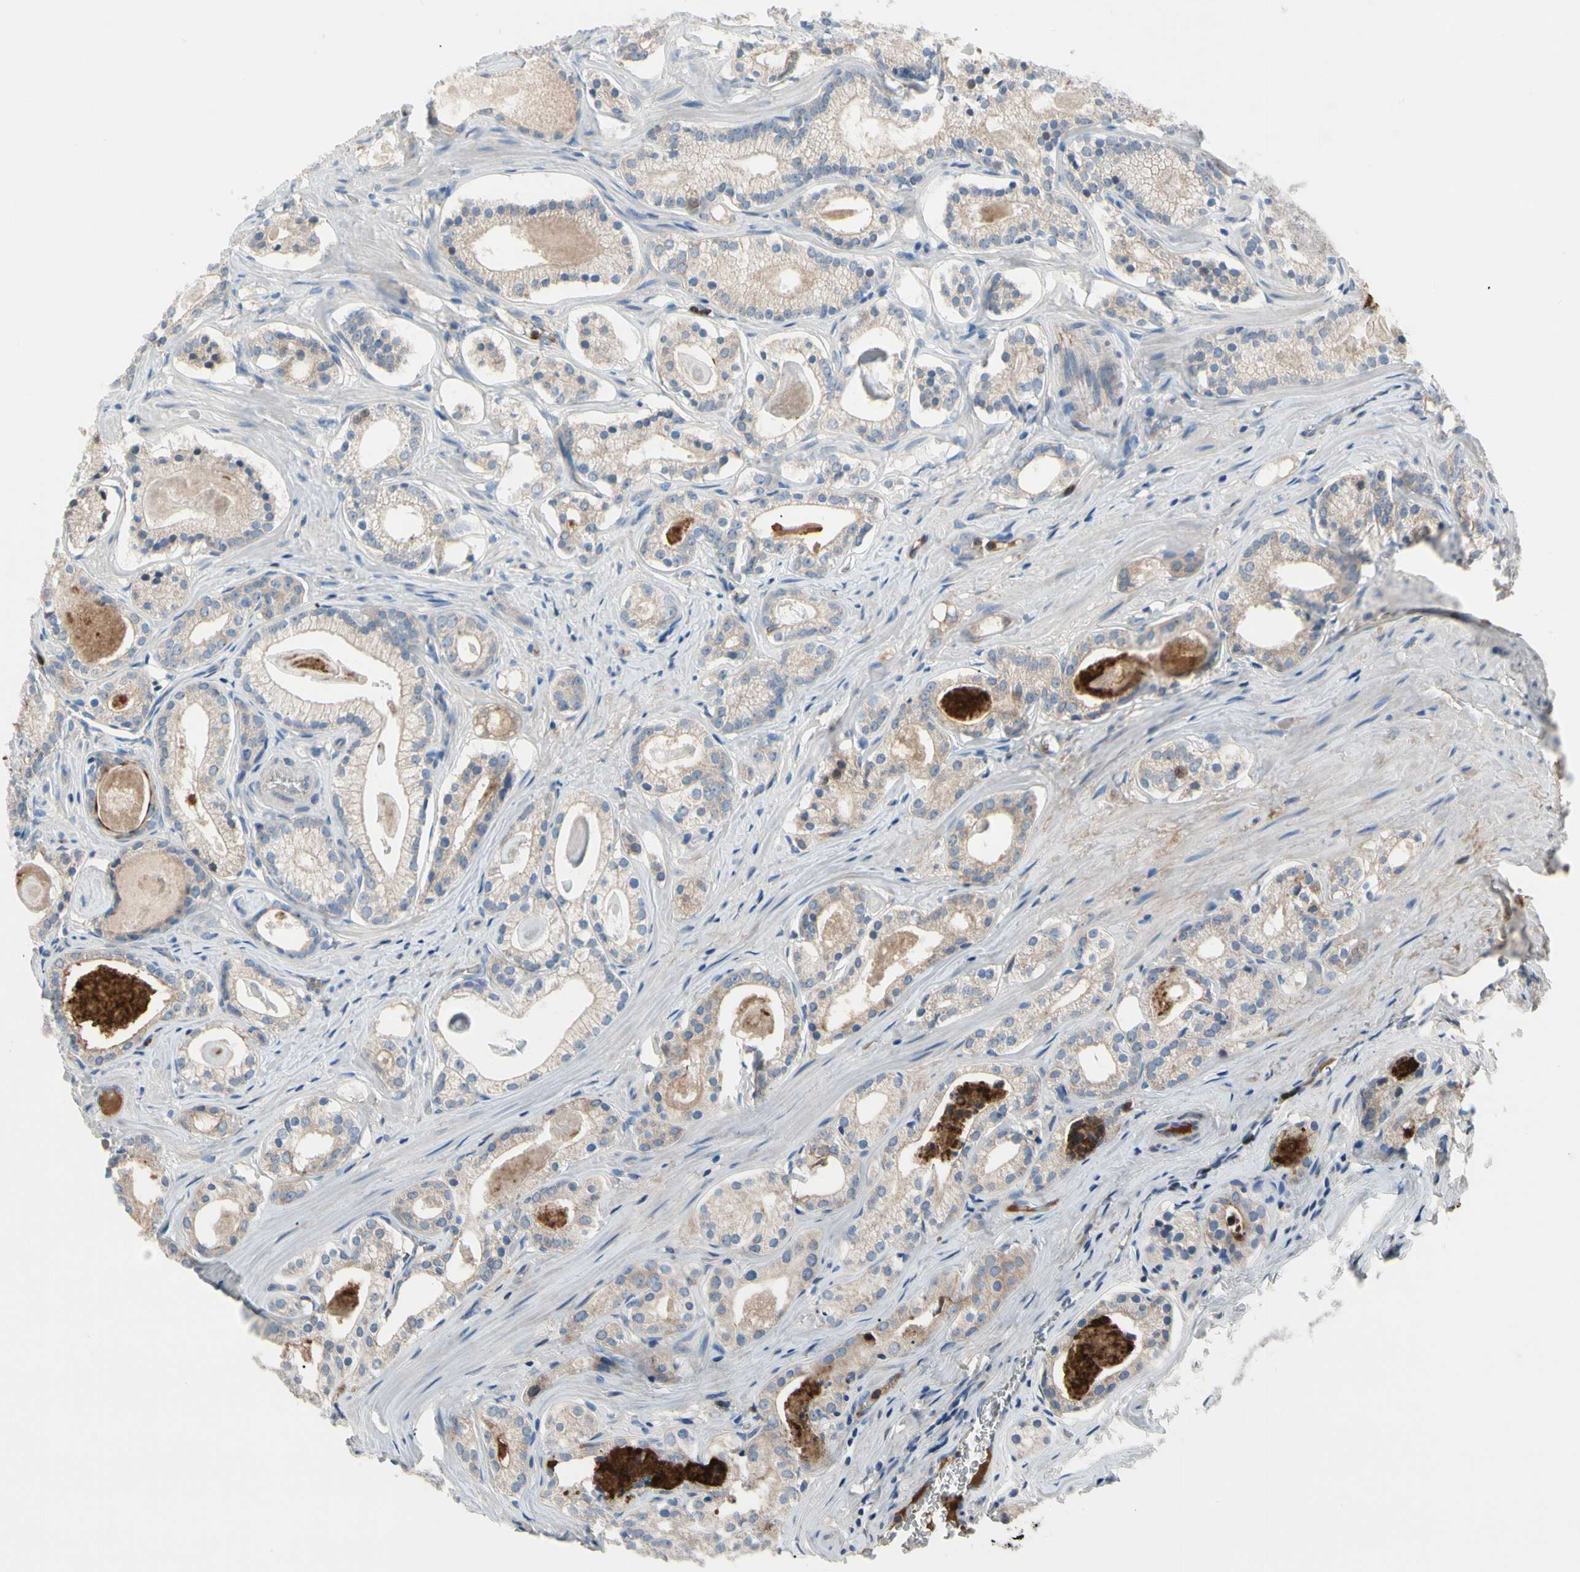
{"staining": {"intensity": "weak", "quantity": "25%-75%", "location": "cytoplasmic/membranous"}, "tissue": "prostate cancer", "cell_type": "Tumor cells", "image_type": "cancer", "snomed": [{"axis": "morphology", "description": "Adenocarcinoma, Low grade"}, {"axis": "topography", "description": "Prostate"}], "caption": "This is an image of immunohistochemistry (IHC) staining of low-grade adenocarcinoma (prostate), which shows weak positivity in the cytoplasmic/membranous of tumor cells.", "gene": "HJURP", "patient": {"sex": "male", "age": 59}}